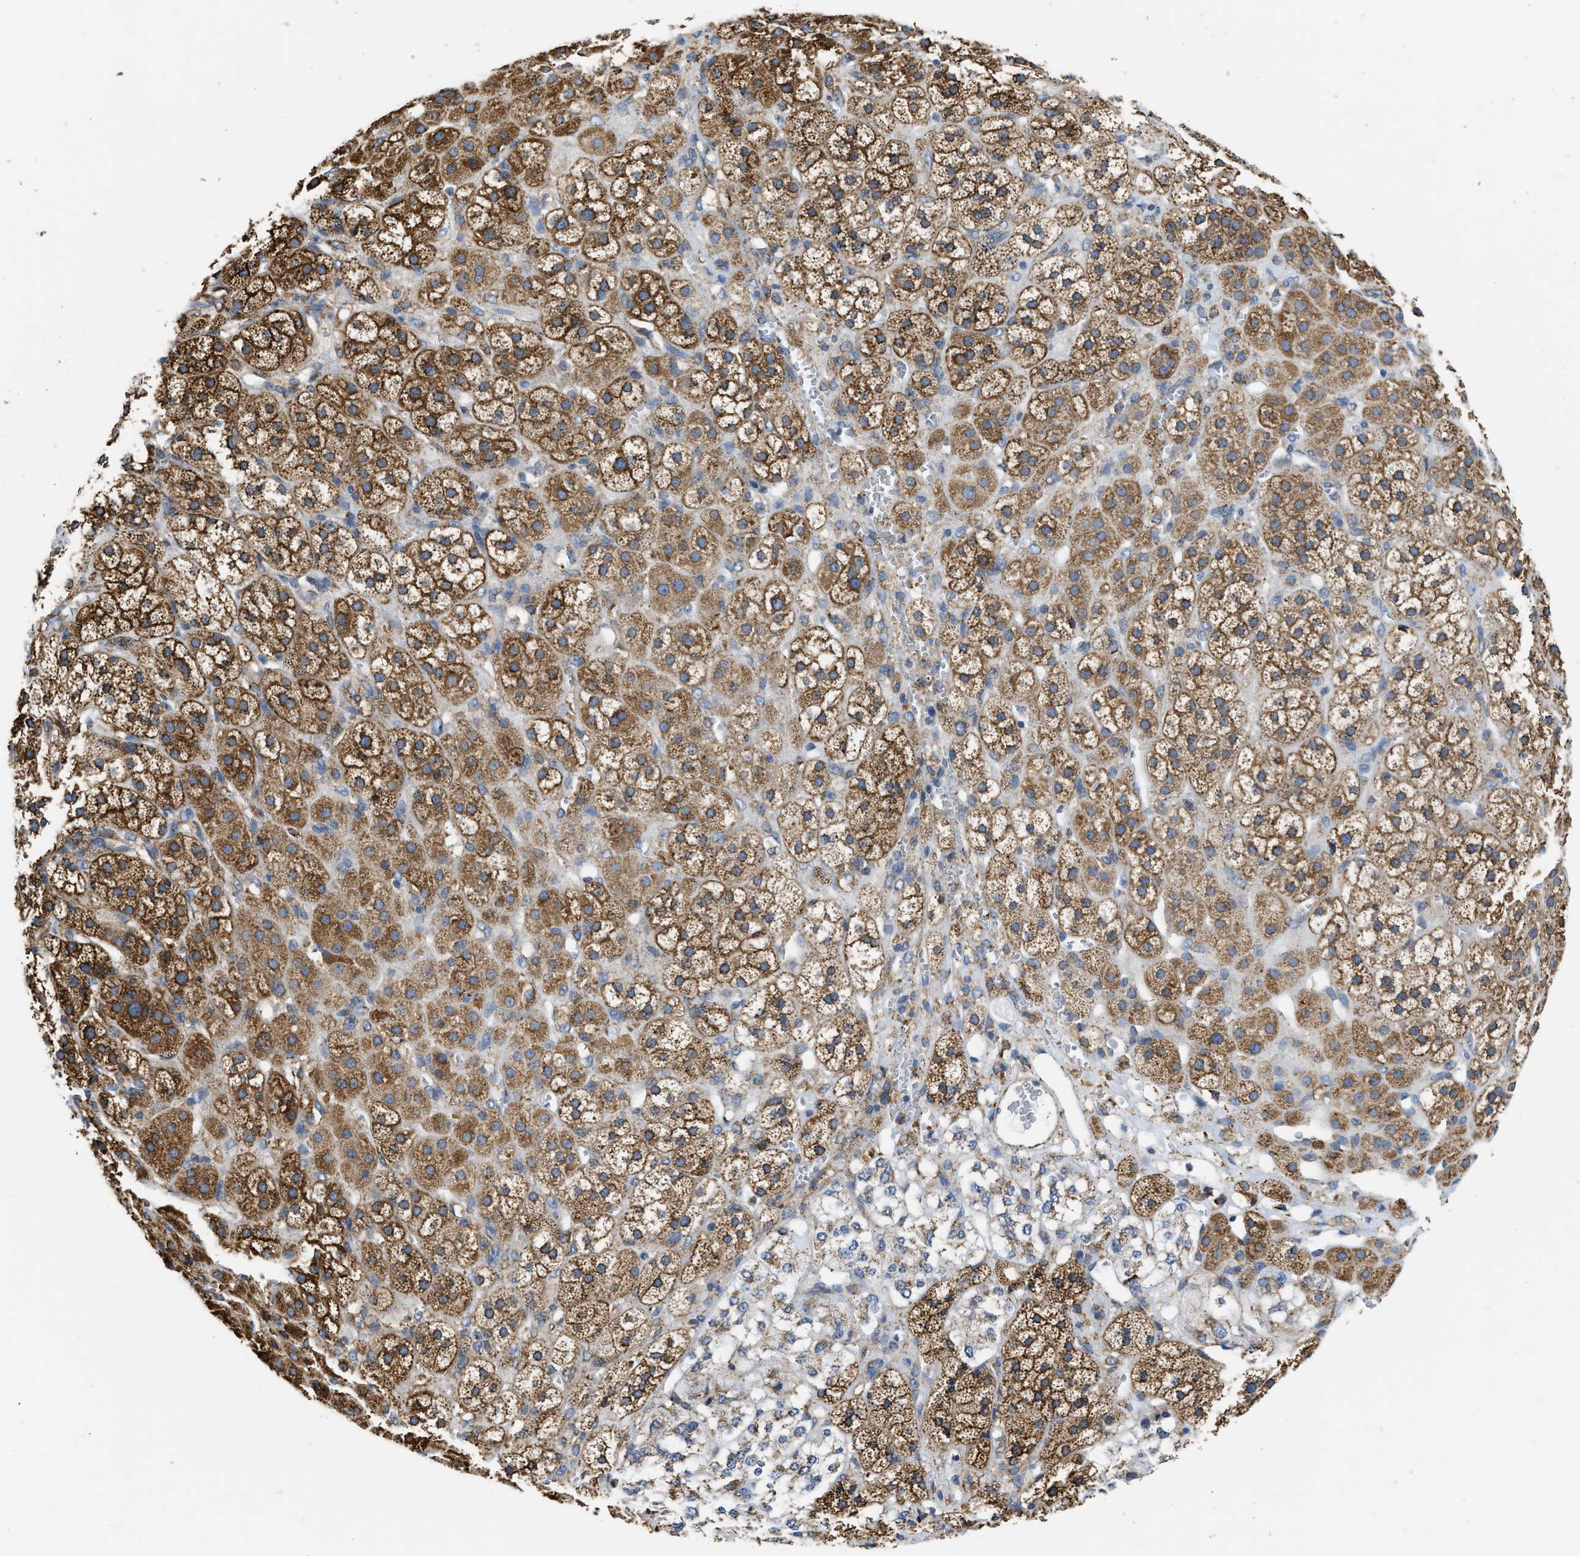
{"staining": {"intensity": "moderate", "quantity": ">75%", "location": "cytoplasmic/membranous"}, "tissue": "adrenal gland", "cell_type": "Glandular cells", "image_type": "normal", "snomed": [{"axis": "morphology", "description": "Normal tissue, NOS"}, {"axis": "topography", "description": "Adrenal gland"}], "caption": "Approximately >75% of glandular cells in unremarkable adrenal gland exhibit moderate cytoplasmic/membranous protein staining as visualized by brown immunohistochemical staining.", "gene": "CYCS", "patient": {"sex": "male", "age": 56}}